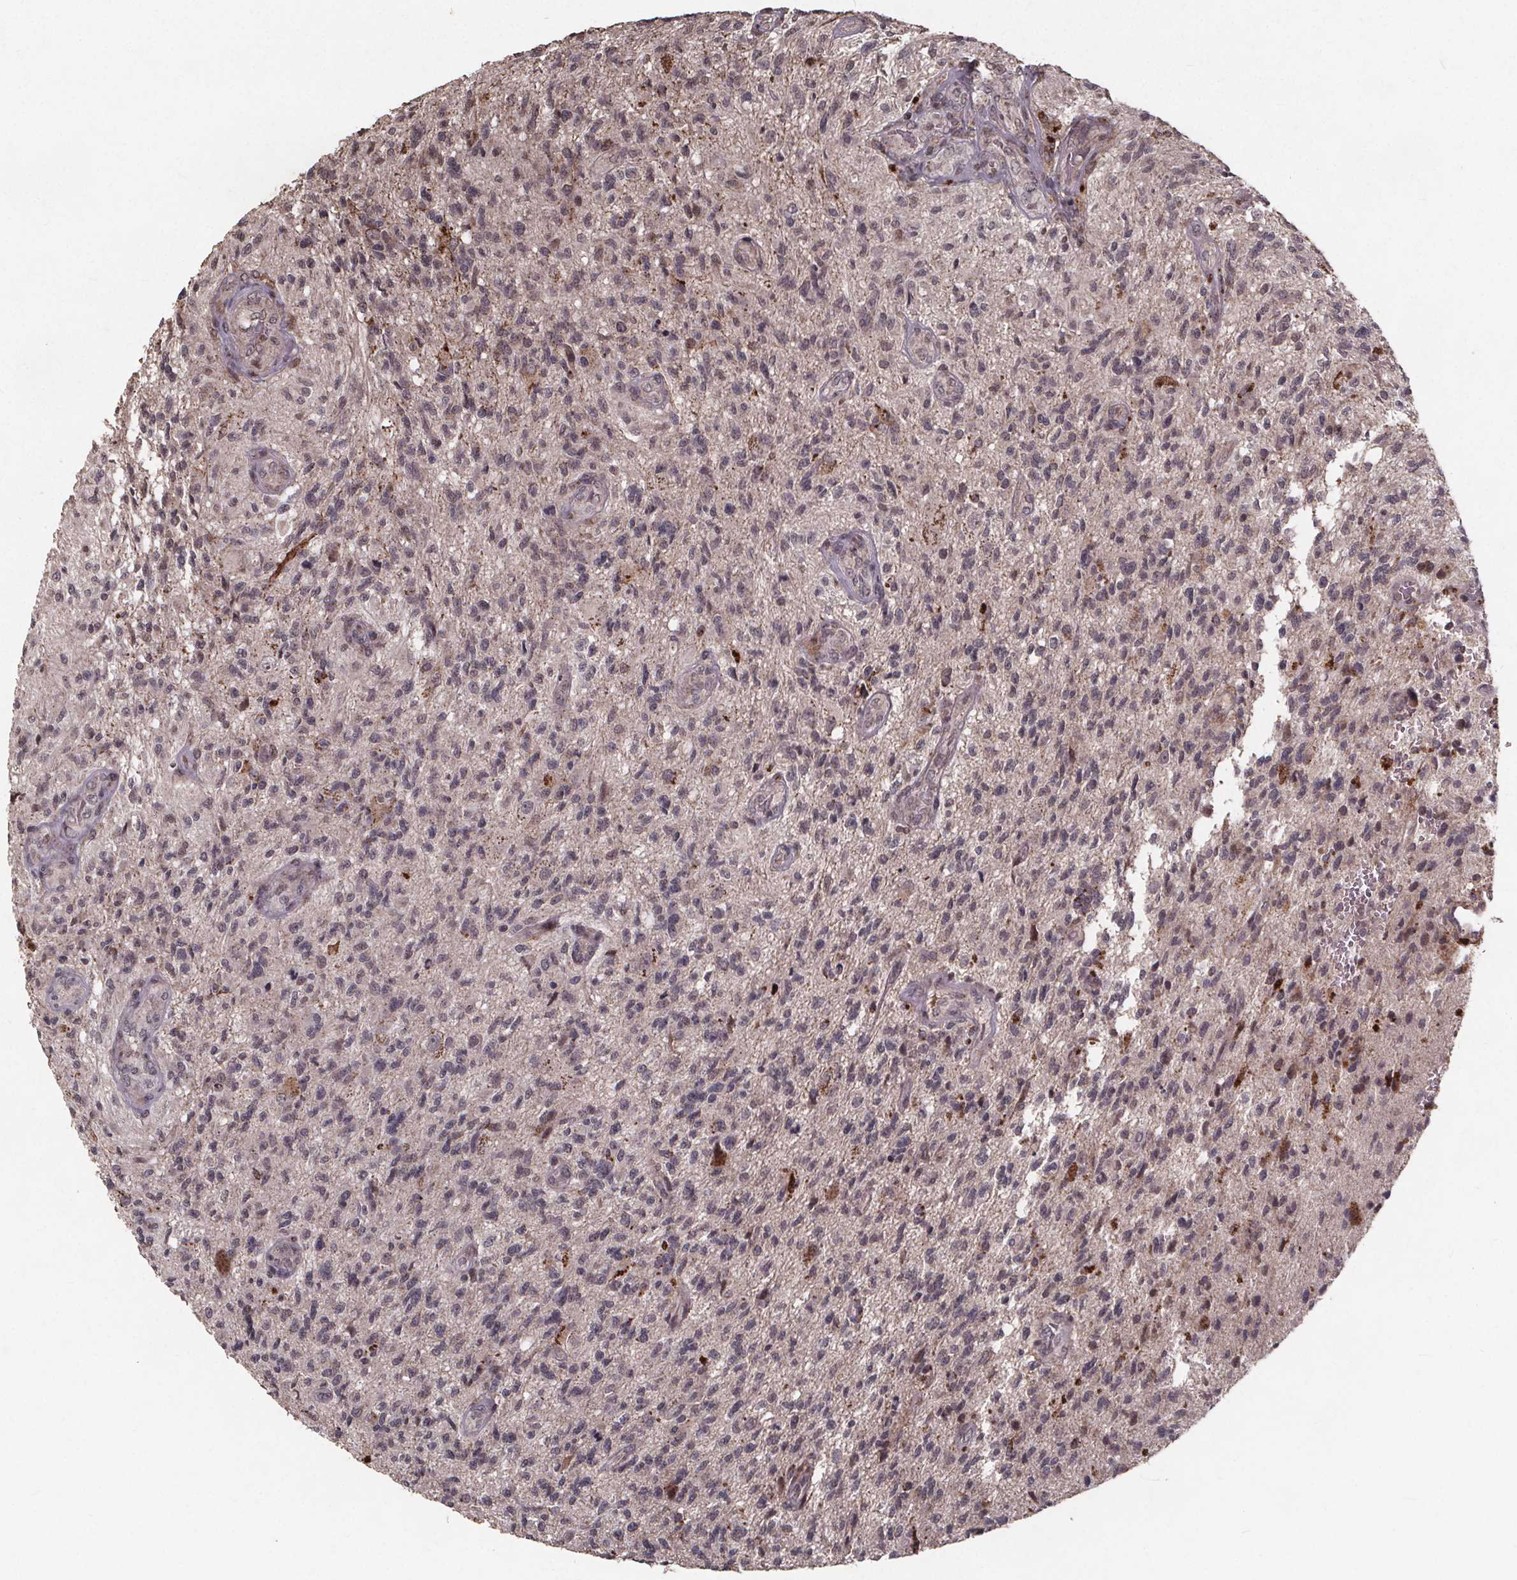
{"staining": {"intensity": "negative", "quantity": "none", "location": "none"}, "tissue": "glioma", "cell_type": "Tumor cells", "image_type": "cancer", "snomed": [{"axis": "morphology", "description": "Glioma, malignant, High grade"}, {"axis": "topography", "description": "Brain"}], "caption": "Tumor cells are negative for brown protein staining in malignant high-grade glioma. (DAB (3,3'-diaminobenzidine) immunohistochemistry (IHC) visualized using brightfield microscopy, high magnification).", "gene": "GPX3", "patient": {"sex": "male", "age": 56}}